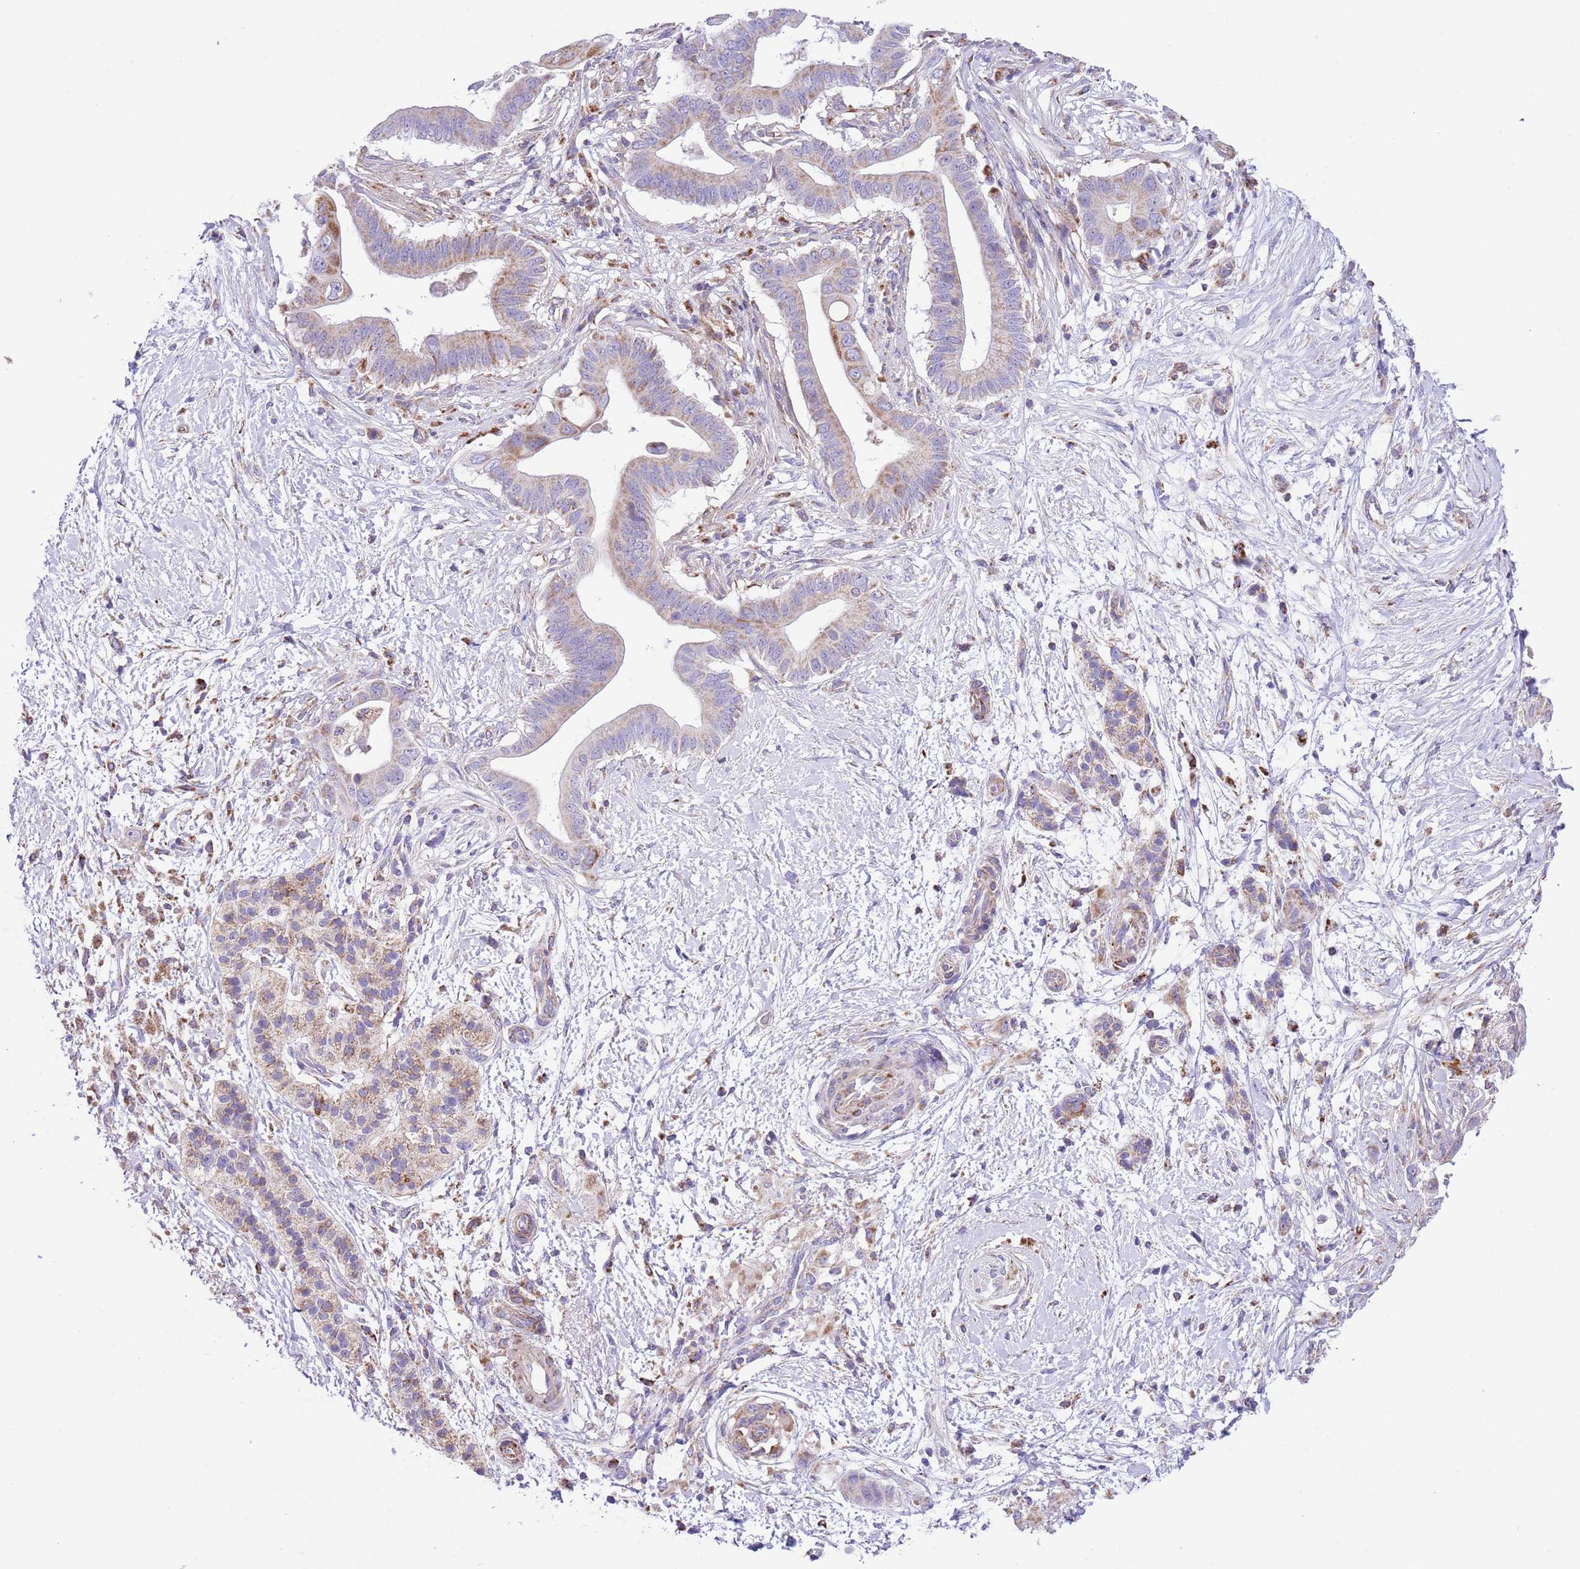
{"staining": {"intensity": "weak", "quantity": "<25%", "location": "cytoplasmic/membranous"}, "tissue": "pancreatic cancer", "cell_type": "Tumor cells", "image_type": "cancer", "snomed": [{"axis": "morphology", "description": "Adenocarcinoma, NOS"}, {"axis": "topography", "description": "Pancreas"}], "caption": "Pancreatic cancer (adenocarcinoma) stained for a protein using IHC displays no staining tumor cells.", "gene": "SS18L2", "patient": {"sex": "male", "age": 68}}